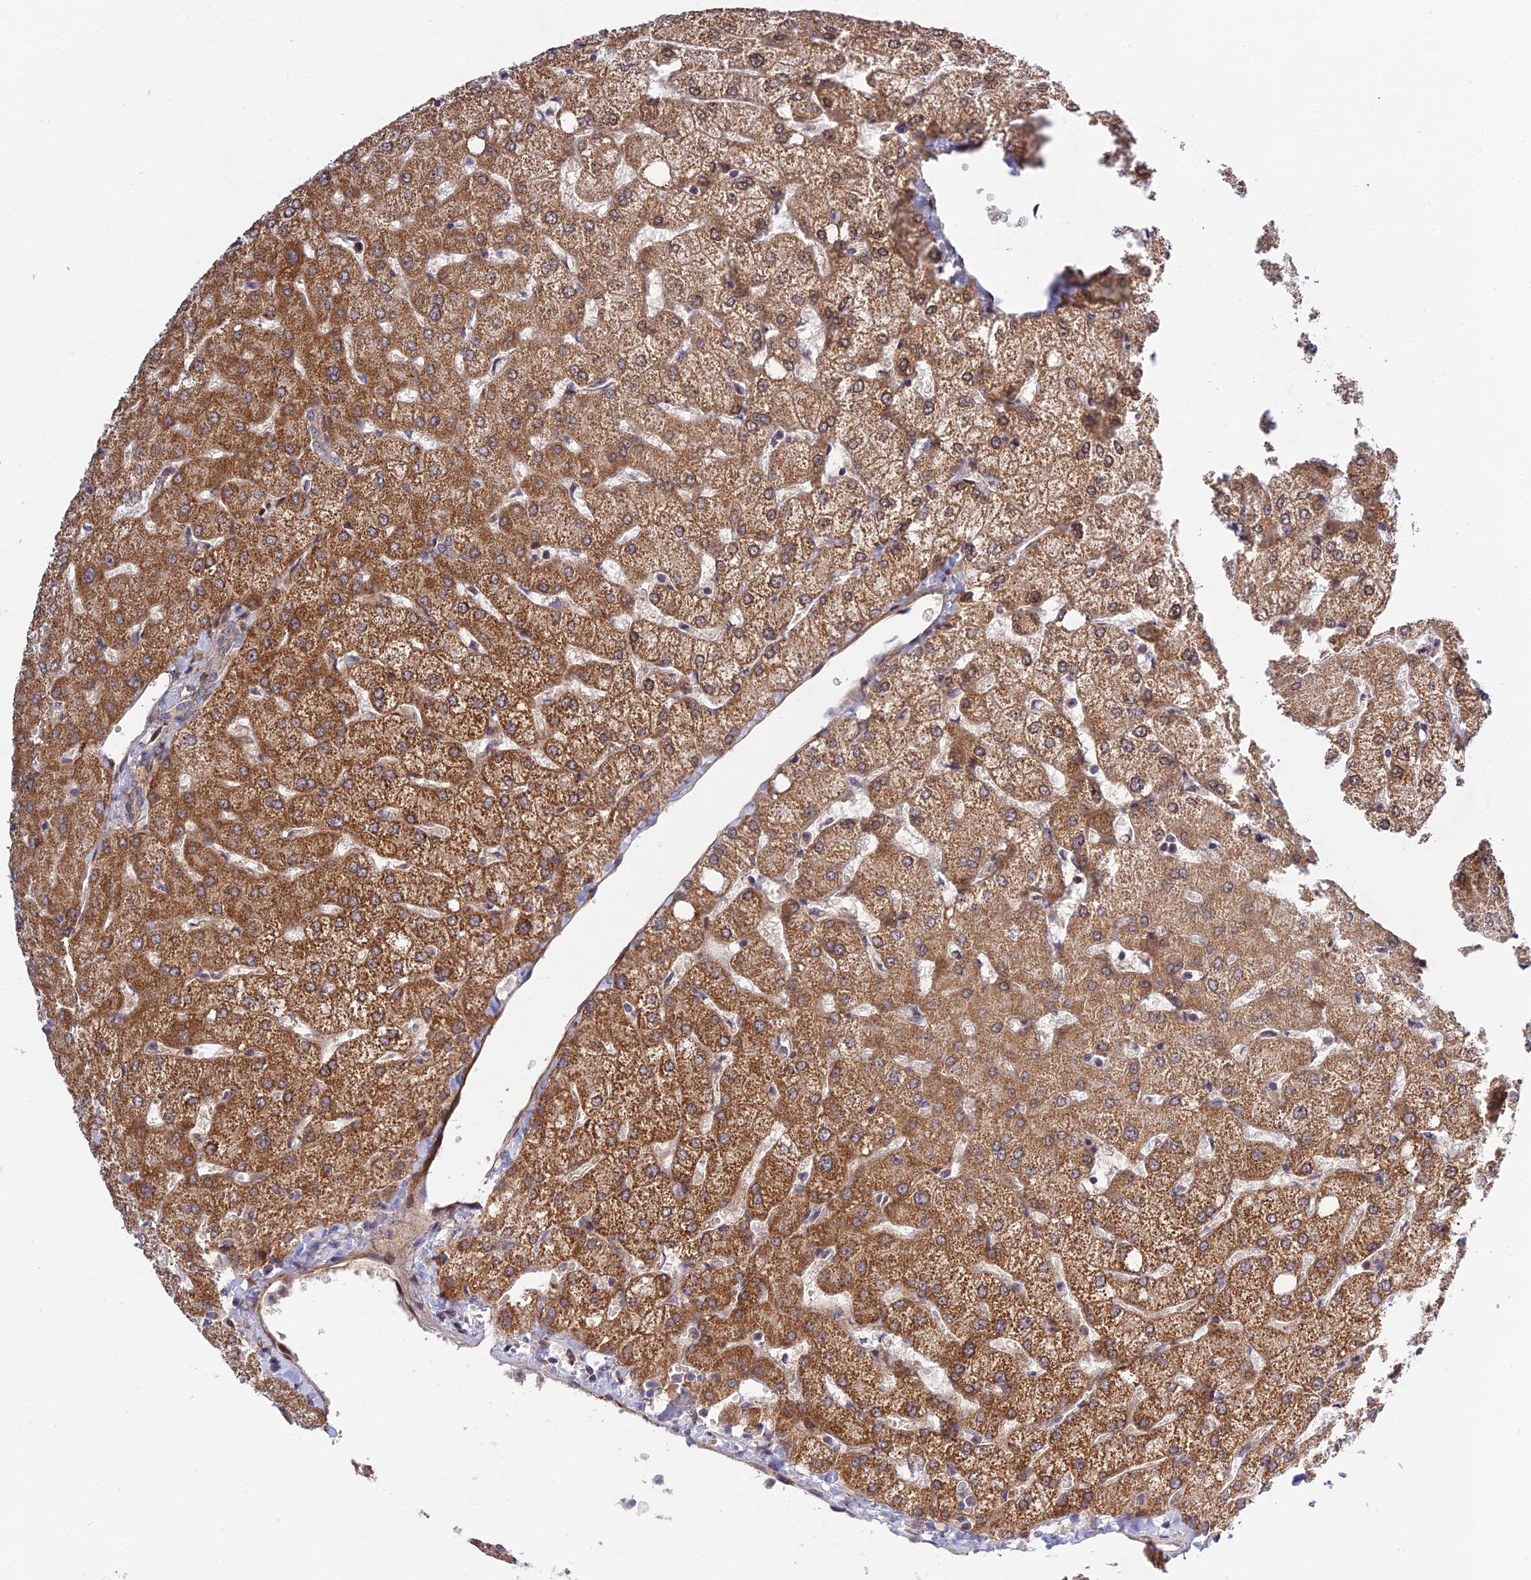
{"staining": {"intensity": "negative", "quantity": "none", "location": "none"}, "tissue": "liver", "cell_type": "Cholangiocytes", "image_type": "normal", "snomed": [{"axis": "morphology", "description": "Normal tissue, NOS"}, {"axis": "topography", "description": "Liver"}], "caption": "Immunohistochemical staining of benign human liver exhibits no significant positivity in cholangiocytes. (Immunohistochemistry, brightfield microscopy, high magnification).", "gene": "PLEKHG2", "patient": {"sex": "female", "age": 54}}